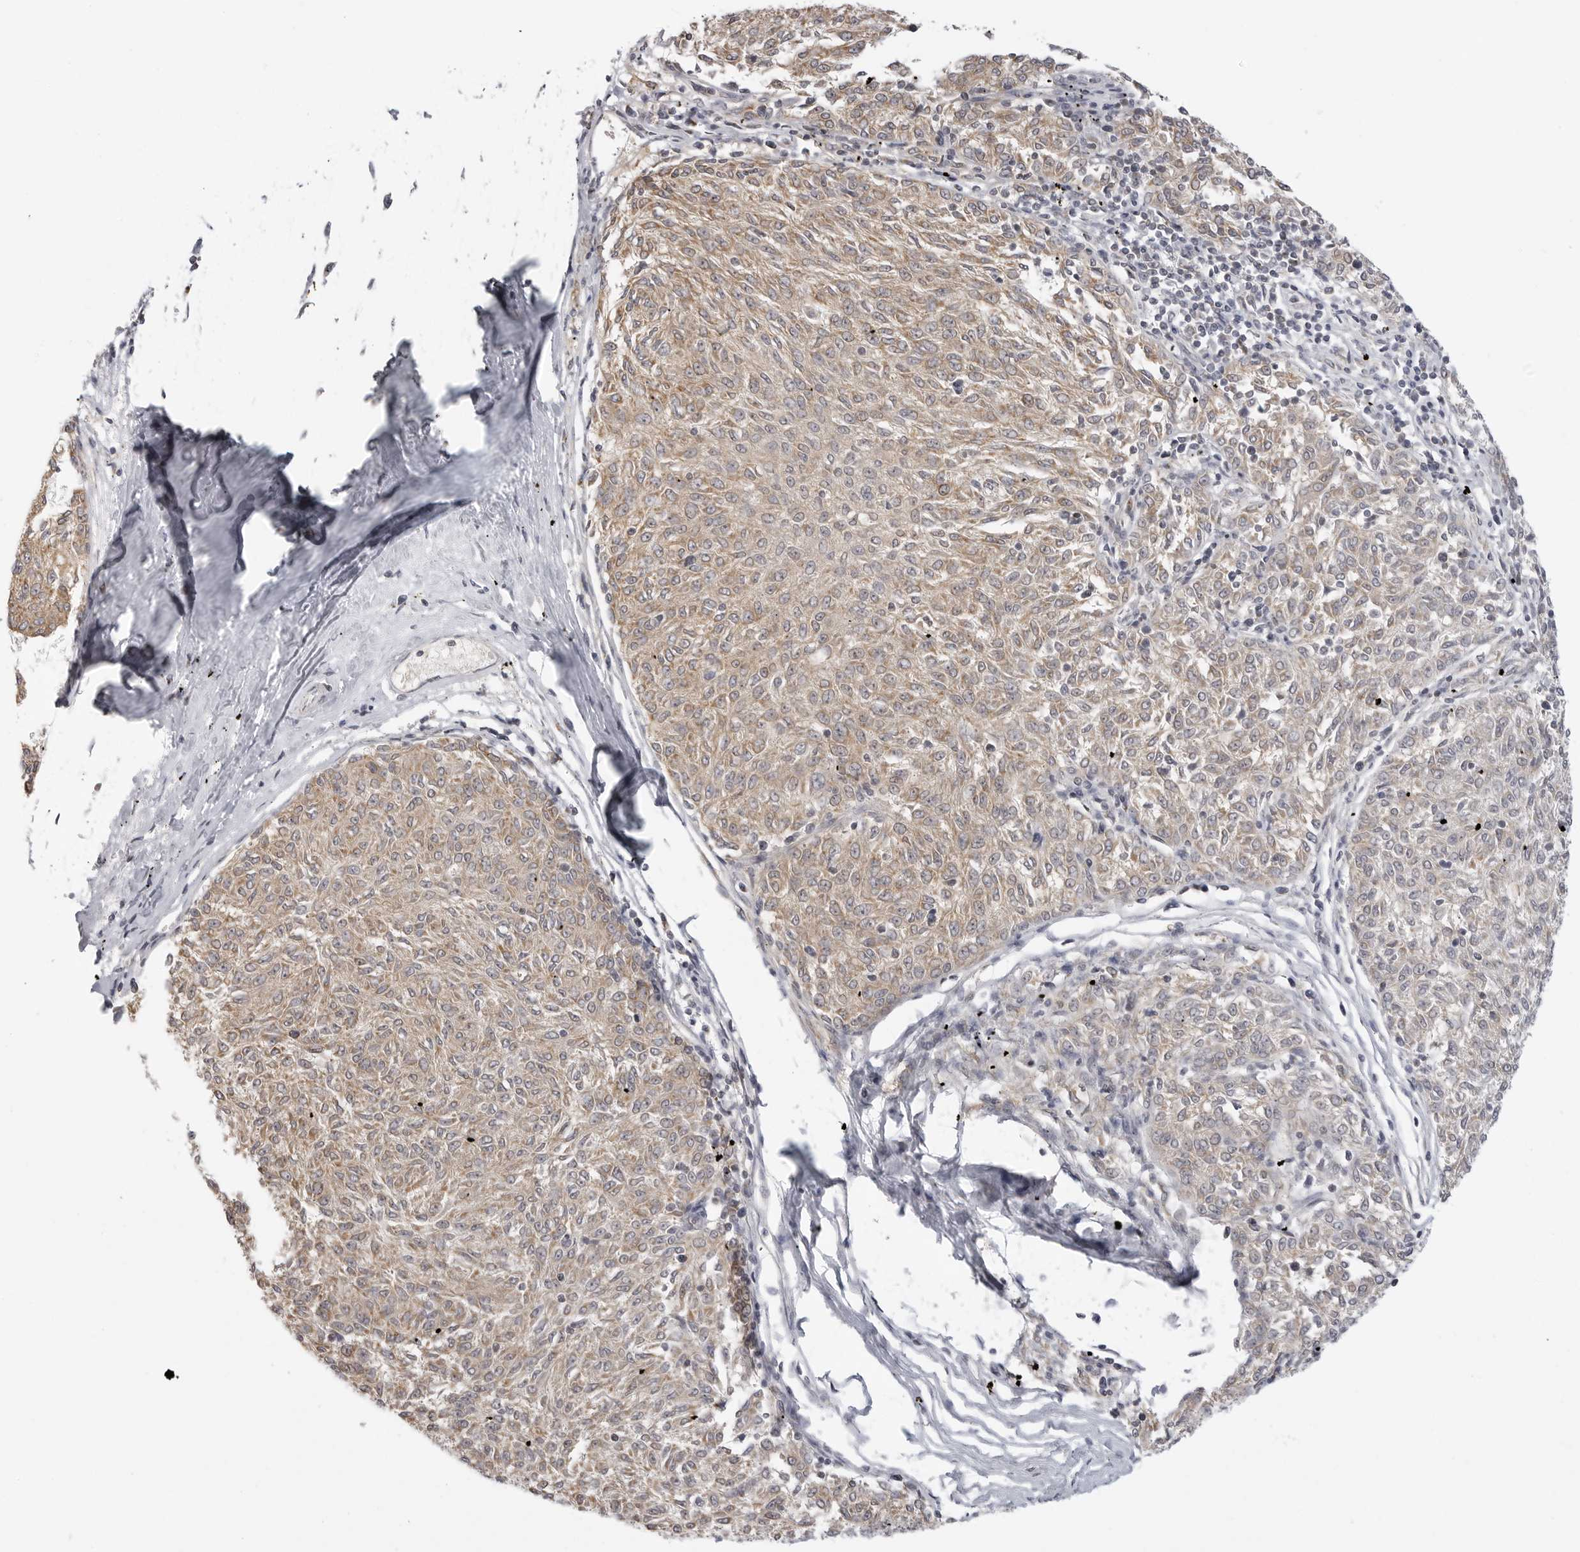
{"staining": {"intensity": "weak", "quantity": ">75%", "location": "cytoplasmic/membranous"}, "tissue": "melanoma", "cell_type": "Tumor cells", "image_type": "cancer", "snomed": [{"axis": "morphology", "description": "Malignant melanoma, NOS"}, {"axis": "topography", "description": "Skin"}], "caption": "Tumor cells reveal low levels of weak cytoplasmic/membranous expression in approximately >75% of cells in human malignant melanoma.", "gene": "MAP7D1", "patient": {"sex": "female", "age": 72}}